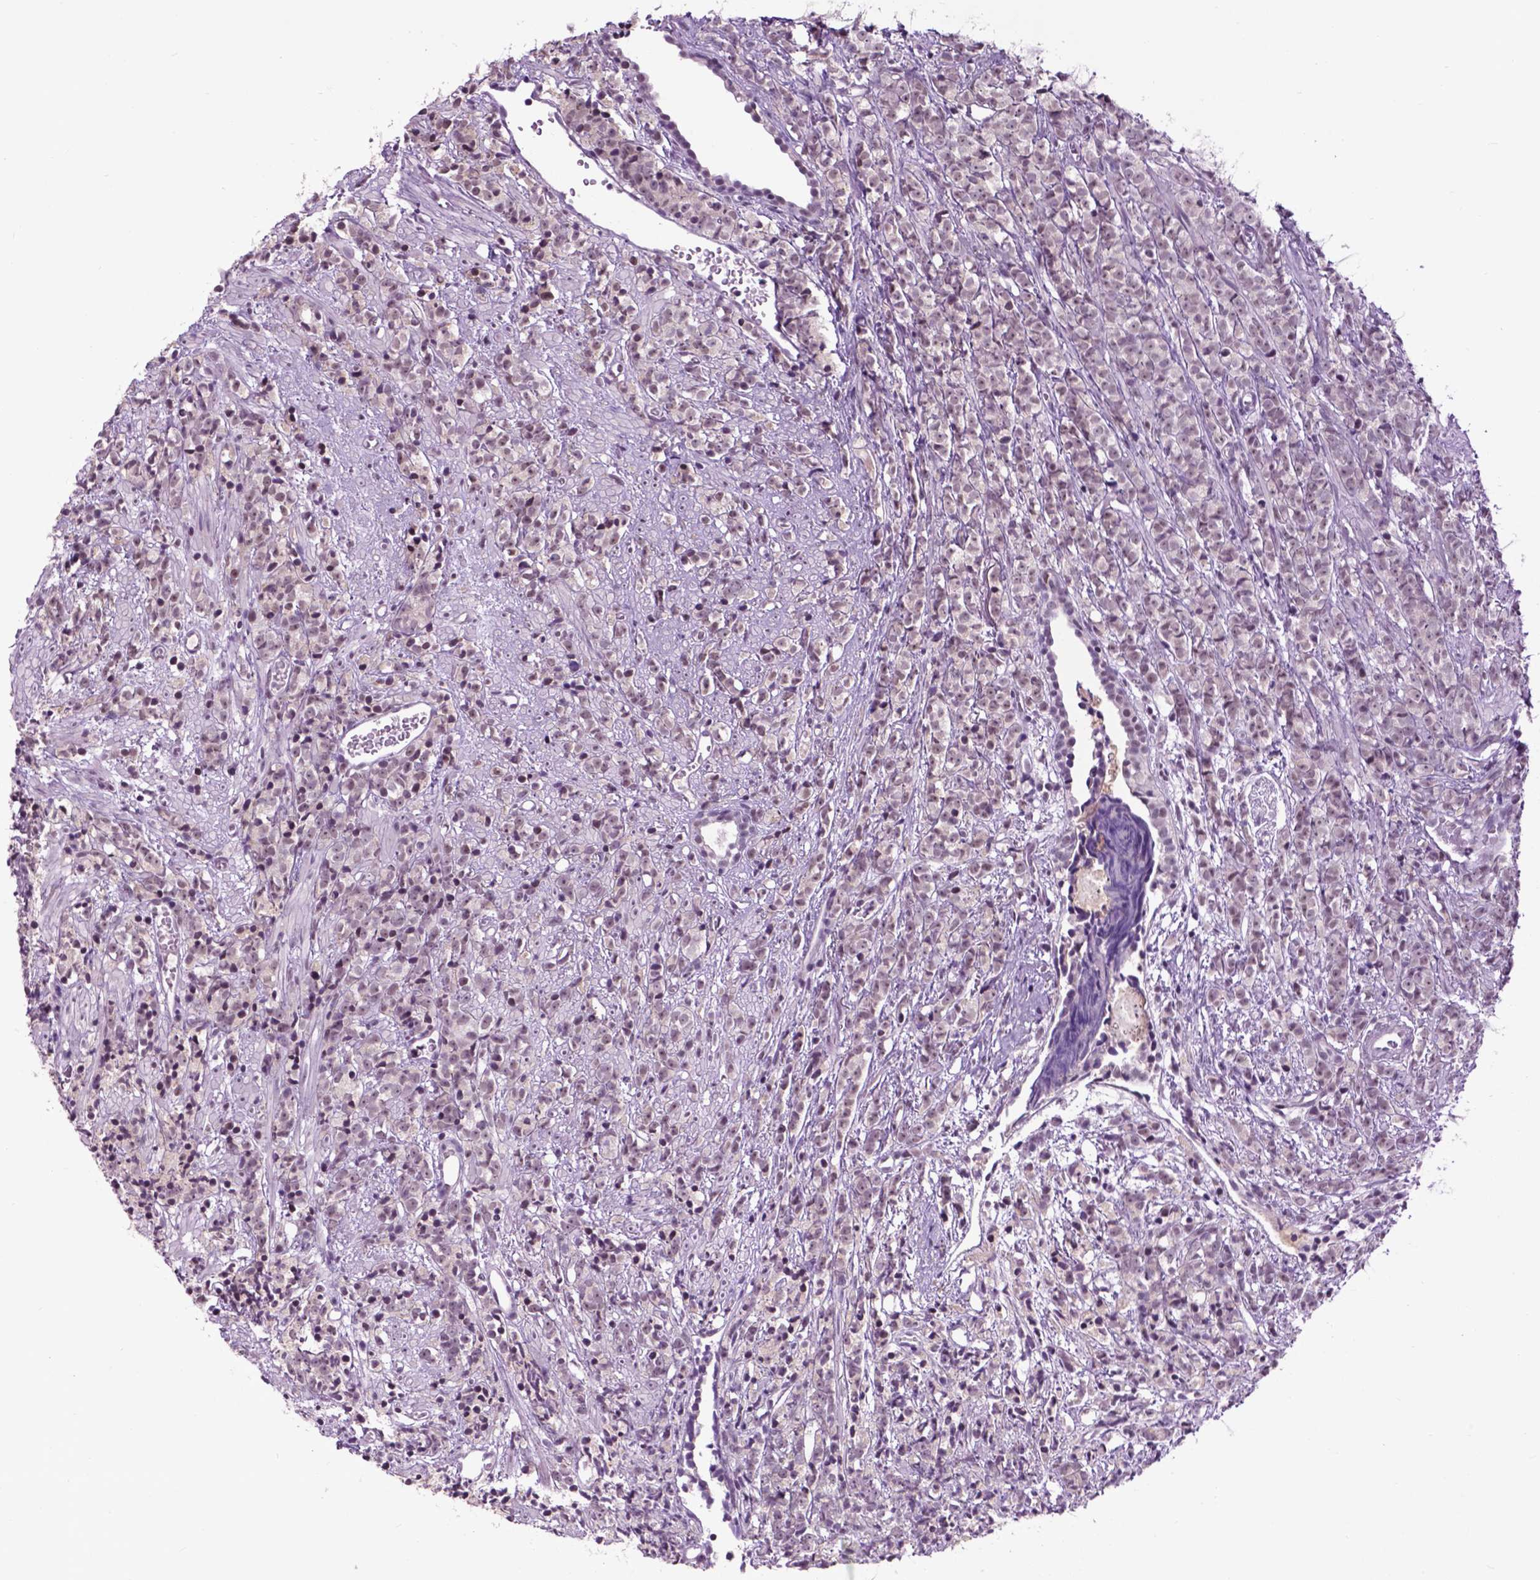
{"staining": {"intensity": "weak", "quantity": ">75%", "location": "nuclear"}, "tissue": "prostate cancer", "cell_type": "Tumor cells", "image_type": "cancer", "snomed": [{"axis": "morphology", "description": "Adenocarcinoma, High grade"}, {"axis": "topography", "description": "Prostate"}], "caption": "The immunohistochemical stain highlights weak nuclear positivity in tumor cells of prostate cancer (high-grade adenocarcinoma) tissue.", "gene": "EAF1", "patient": {"sex": "male", "age": 81}}